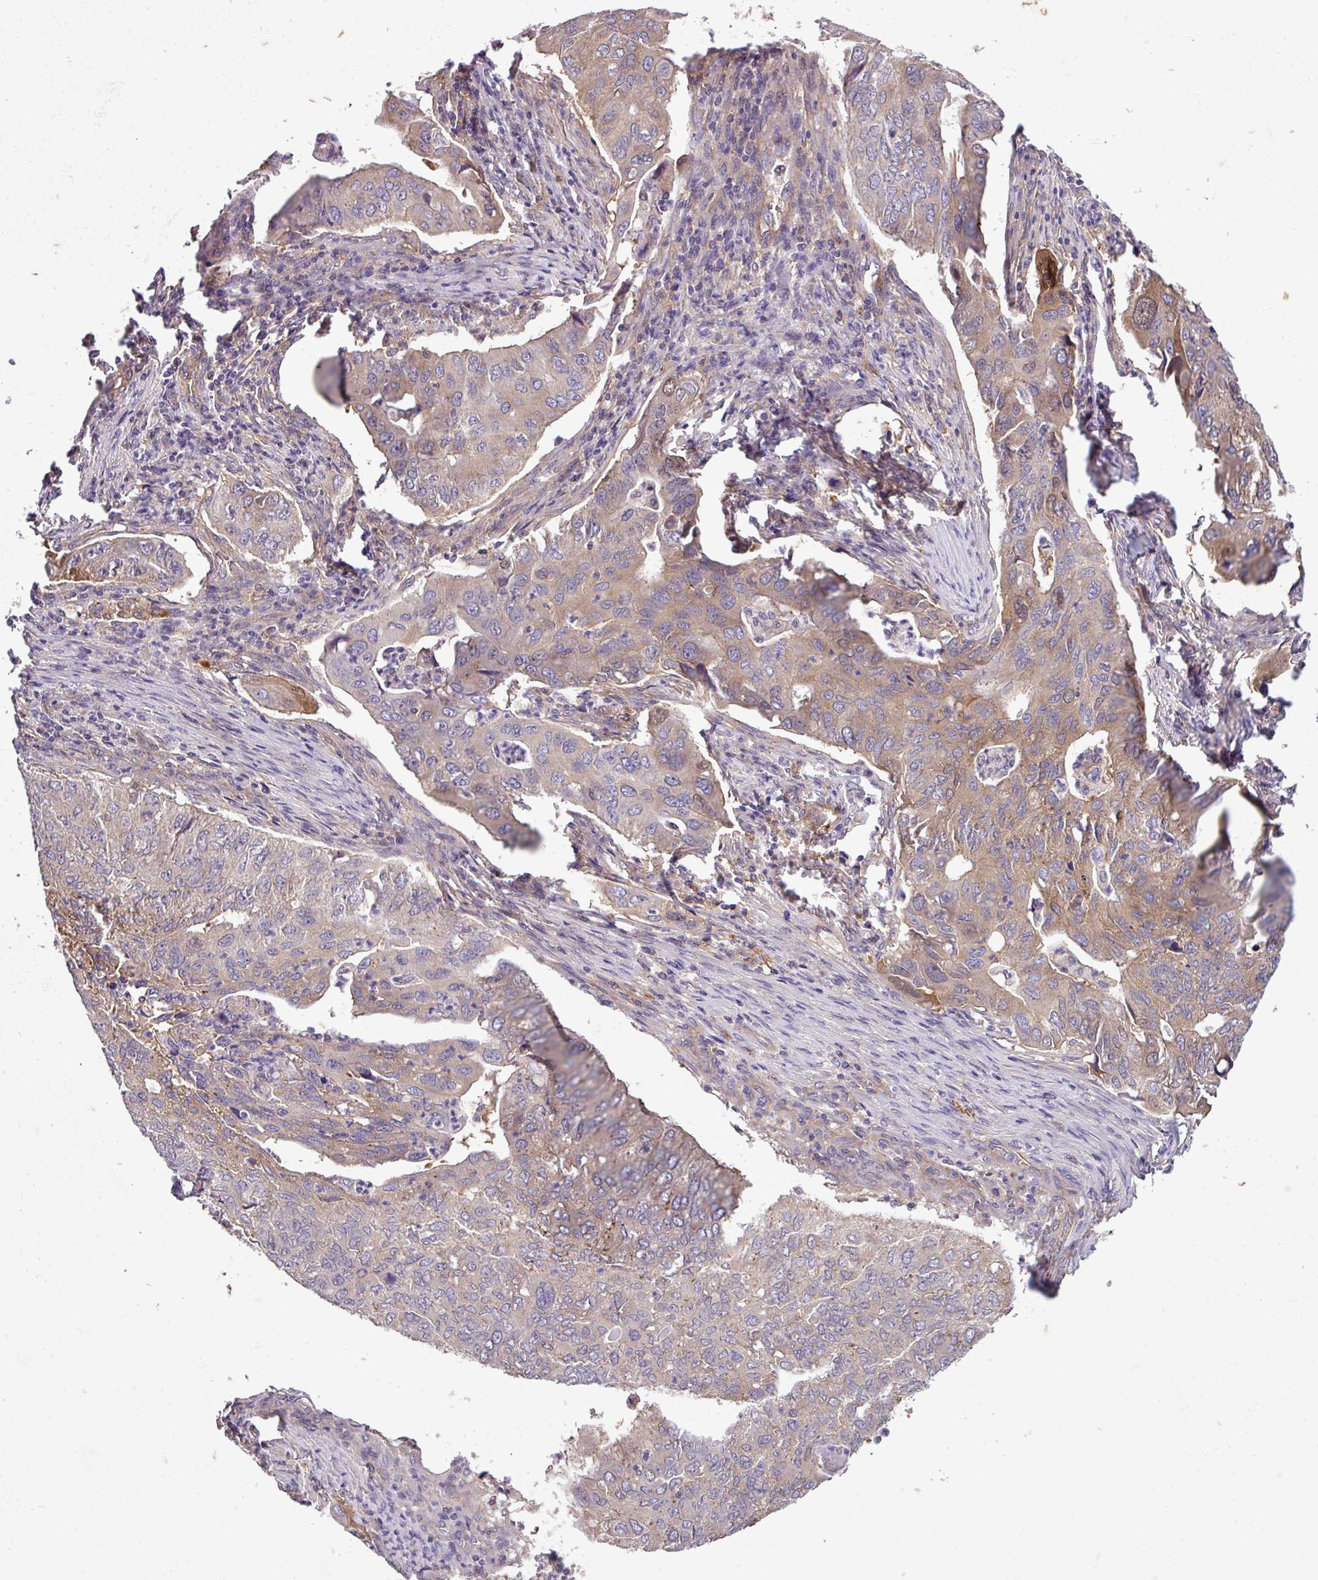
{"staining": {"intensity": "moderate", "quantity": "25%-75%", "location": "cytoplasmic/membranous"}, "tissue": "lung cancer", "cell_type": "Tumor cells", "image_type": "cancer", "snomed": [{"axis": "morphology", "description": "Adenocarcinoma, NOS"}, {"axis": "topography", "description": "Lung"}], "caption": "Lung cancer was stained to show a protein in brown. There is medium levels of moderate cytoplasmic/membranous staining in approximately 25%-75% of tumor cells.", "gene": "SLC23A2", "patient": {"sex": "male", "age": 48}}